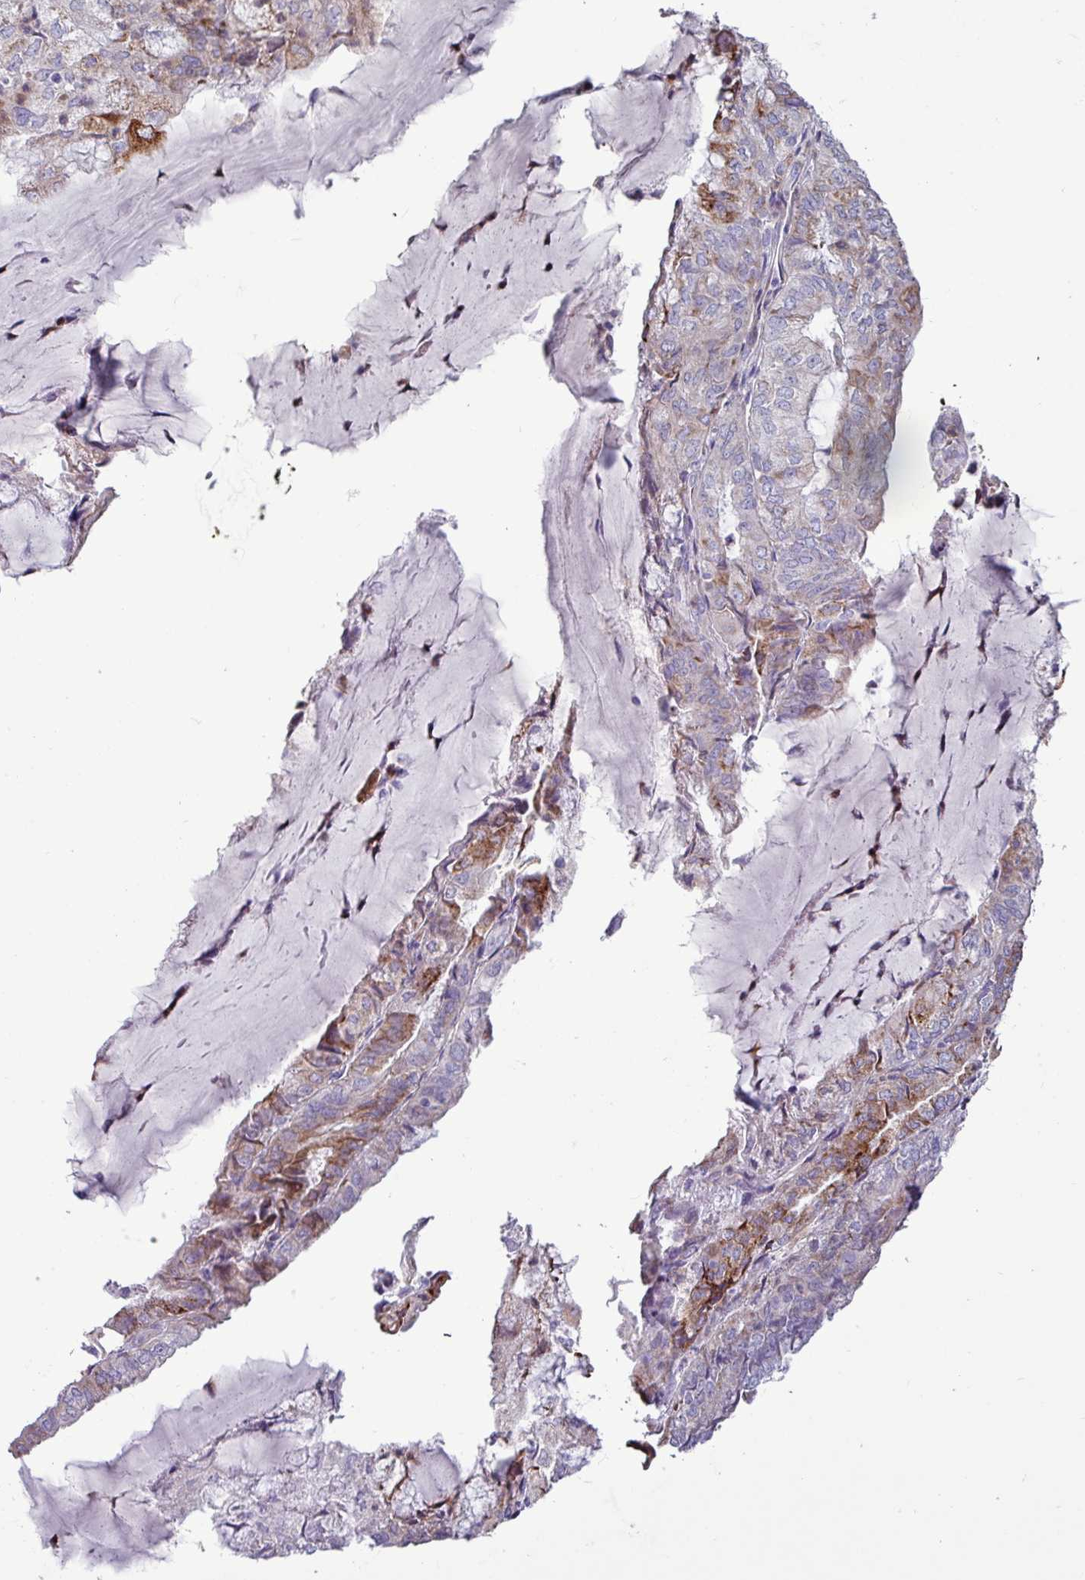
{"staining": {"intensity": "moderate", "quantity": "<25%", "location": "cytoplasmic/membranous"}, "tissue": "endometrial cancer", "cell_type": "Tumor cells", "image_type": "cancer", "snomed": [{"axis": "morphology", "description": "Adenocarcinoma, NOS"}, {"axis": "topography", "description": "Endometrium"}], "caption": "This is a histology image of immunohistochemistry staining of endometrial cancer (adenocarcinoma), which shows moderate staining in the cytoplasmic/membranous of tumor cells.", "gene": "PPP1R35", "patient": {"sex": "female", "age": 81}}